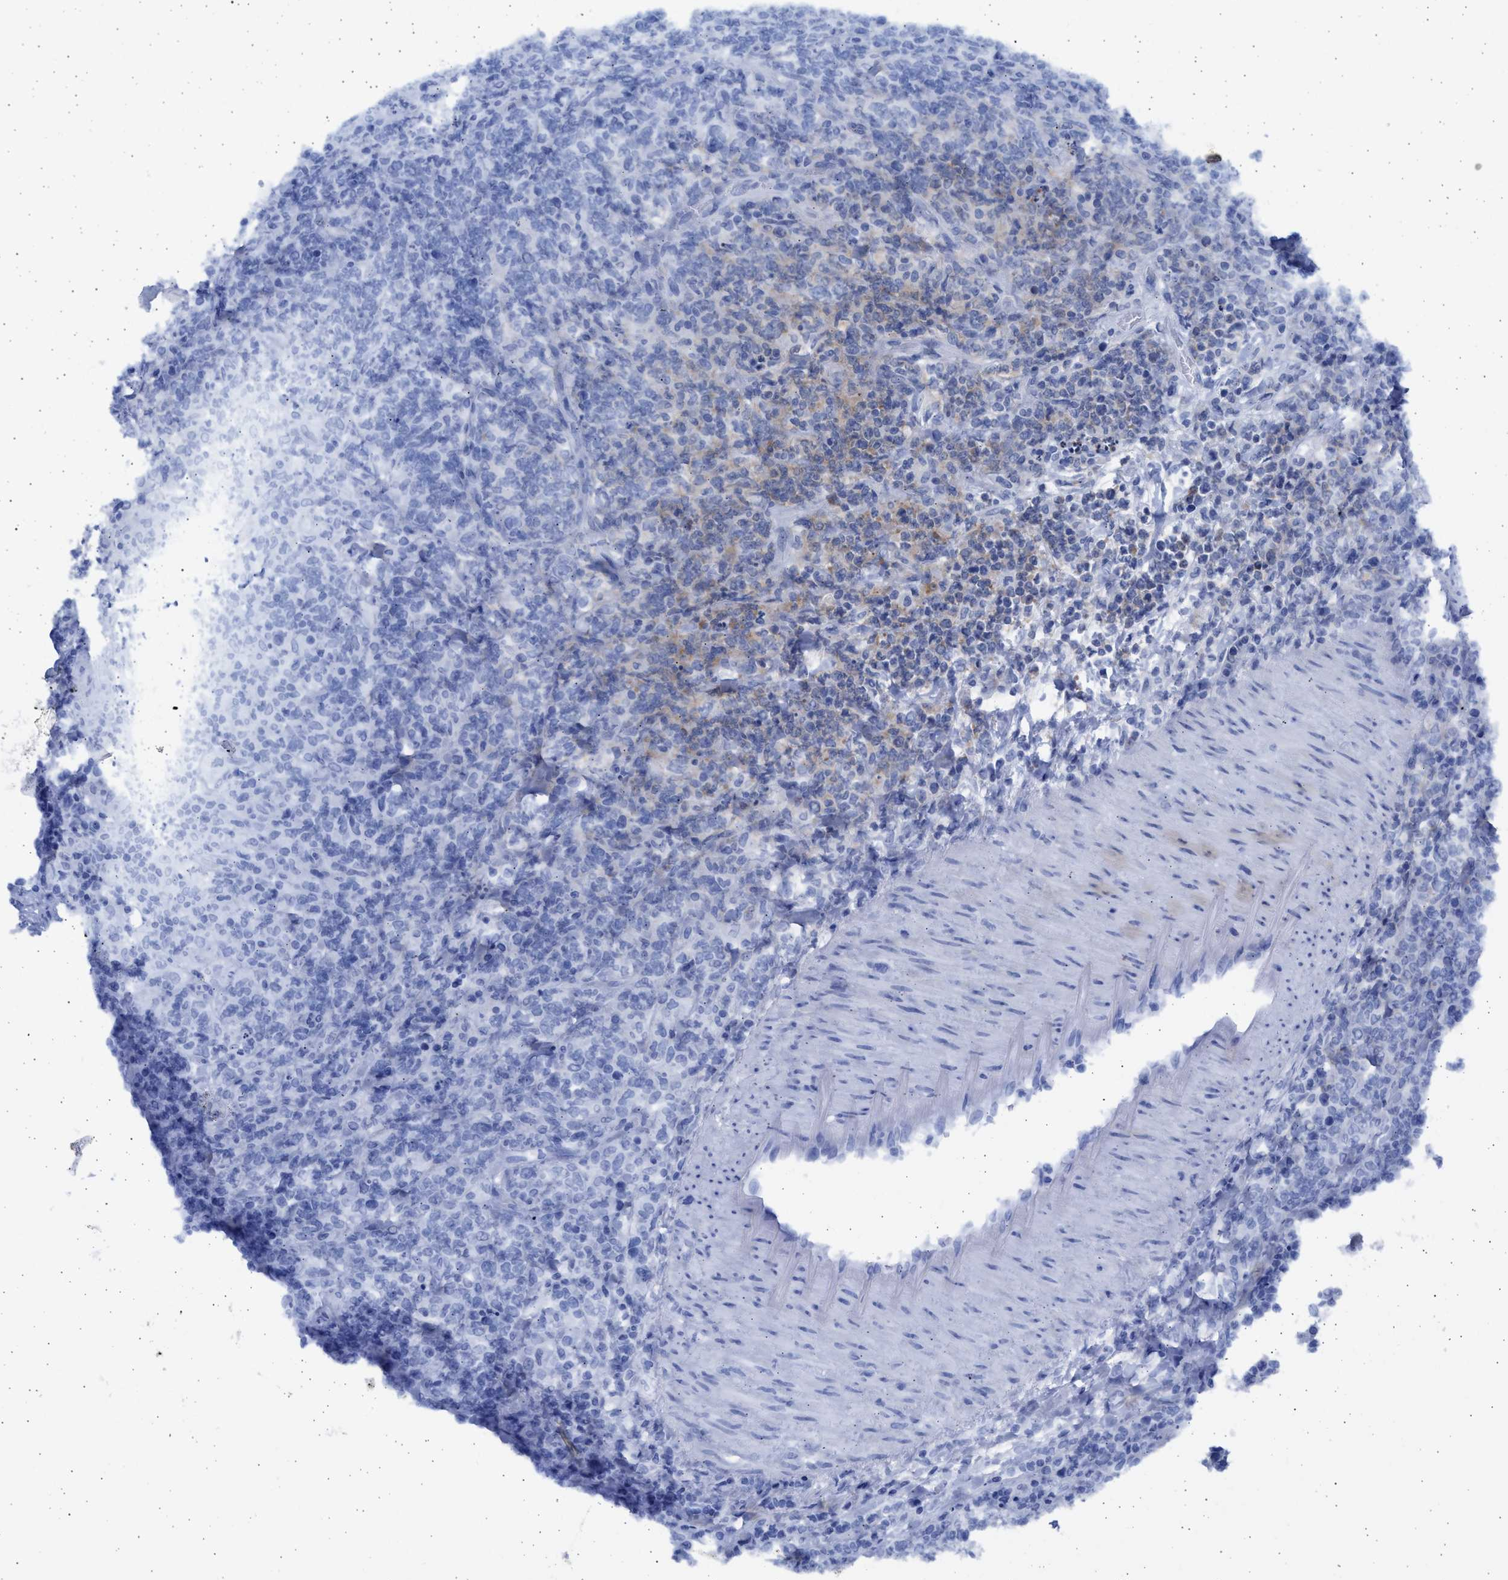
{"staining": {"intensity": "weak", "quantity": "<25%", "location": "cytoplasmic/membranous"}, "tissue": "lymphoma", "cell_type": "Tumor cells", "image_type": "cancer", "snomed": [{"axis": "morphology", "description": "Malignant lymphoma, non-Hodgkin's type, High grade"}, {"axis": "topography", "description": "Soft tissue"}], "caption": "IHC of high-grade malignant lymphoma, non-Hodgkin's type demonstrates no staining in tumor cells.", "gene": "ALDOC", "patient": {"sex": "male", "age": 18}}